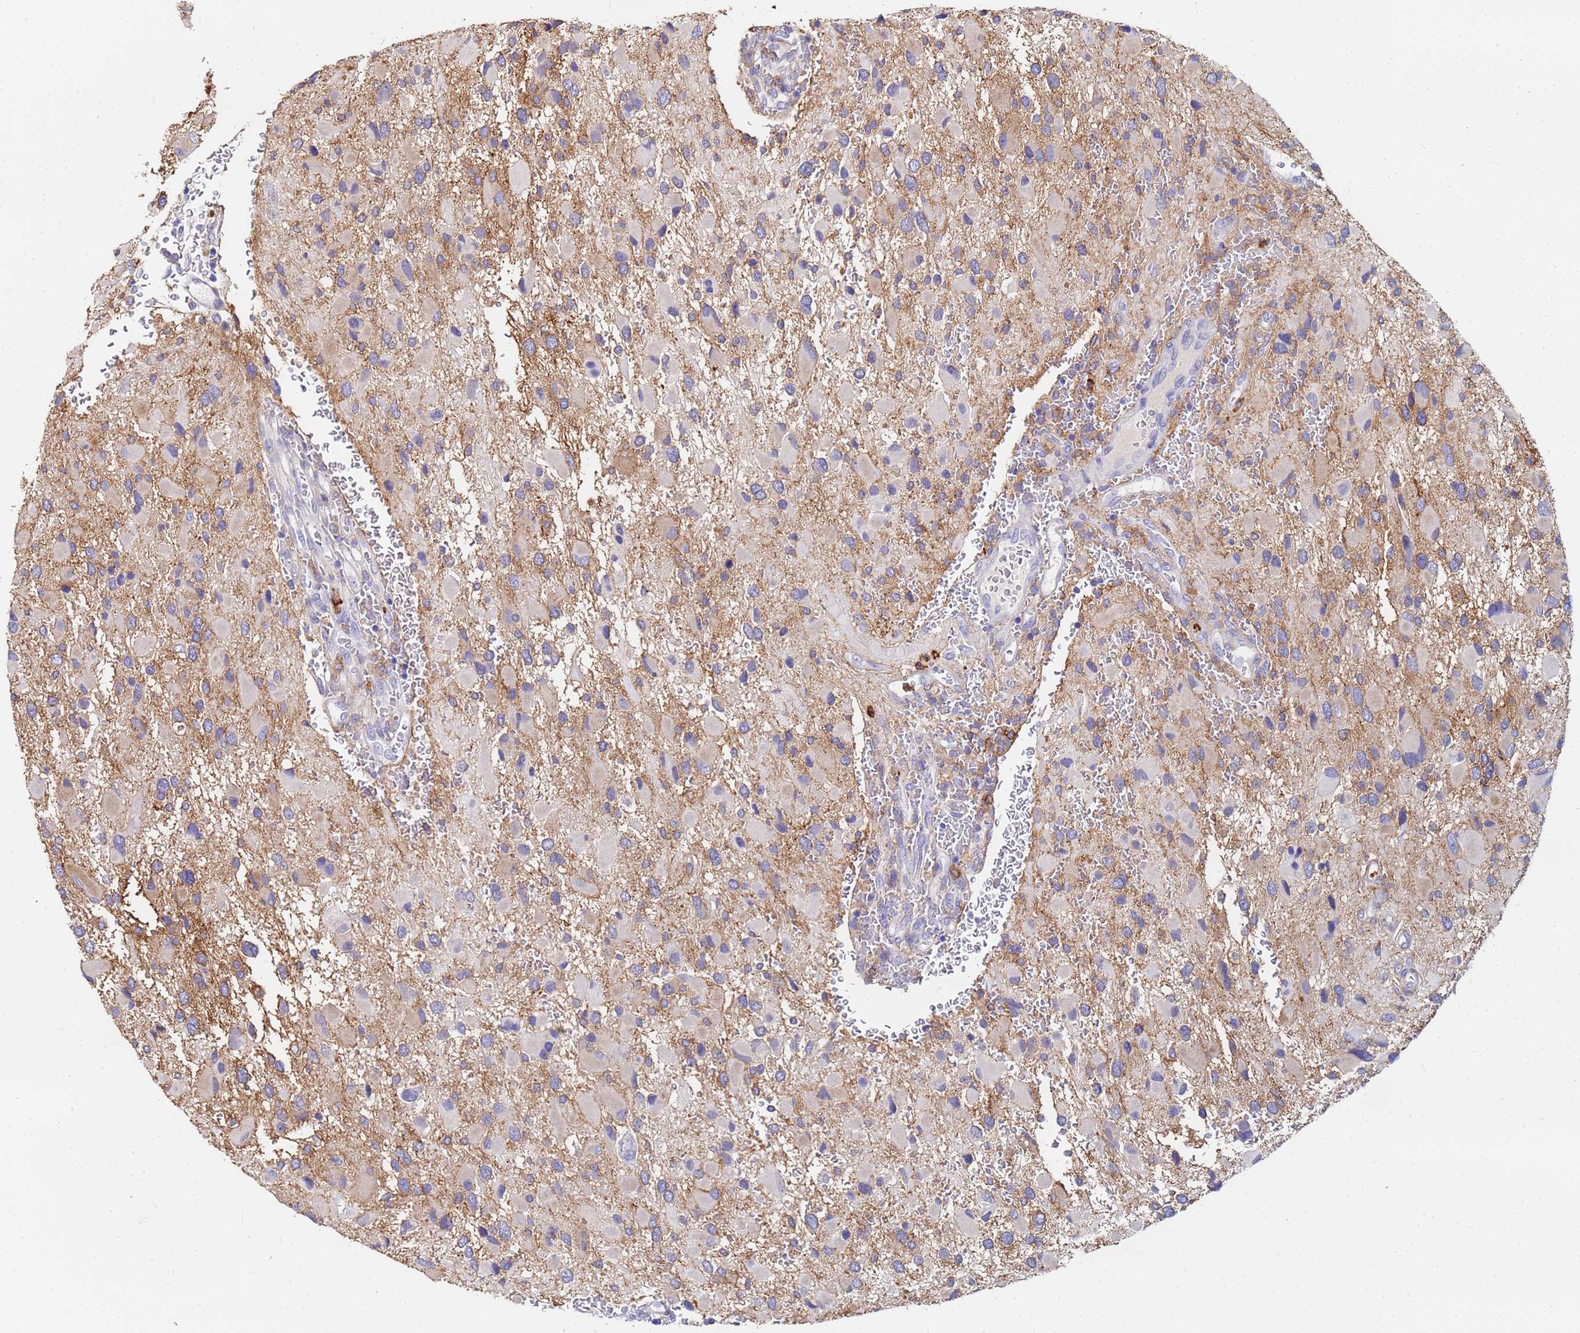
{"staining": {"intensity": "negative", "quantity": "none", "location": "none"}, "tissue": "glioma", "cell_type": "Tumor cells", "image_type": "cancer", "snomed": [{"axis": "morphology", "description": "Glioma, malignant, High grade"}, {"axis": "topography", "description": "Brain"}], "caption": "DAB immunohistochemical staining of glioma exhibits no significant staining in tumor cells.", "gene": "BASP1", "patient": {"sex": "male", "age": 53}}